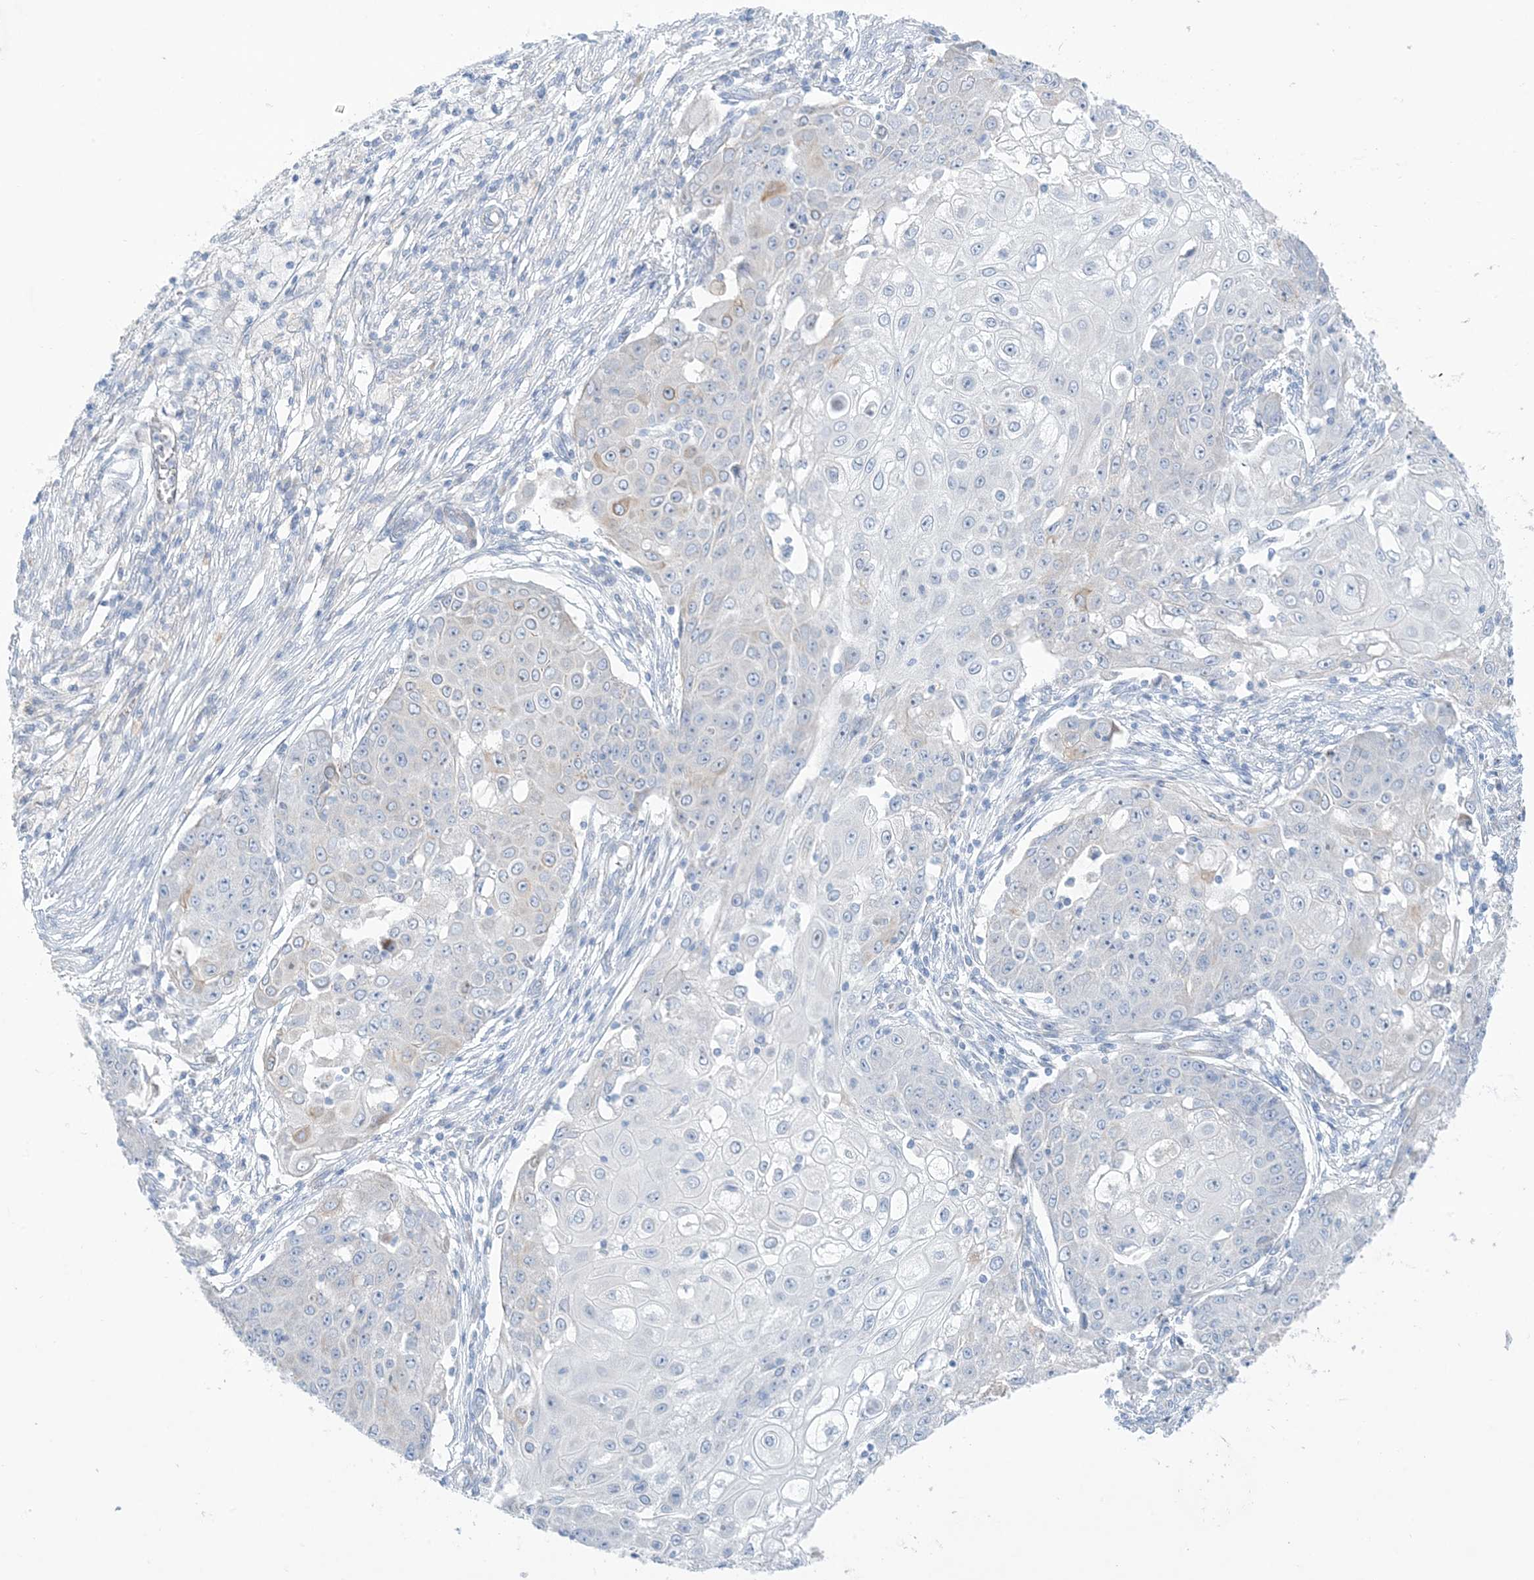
{"staining": {"intensity": "negative", "quantity": "none", "location": "none"}, "tissue": "ovarian cancer", "cell_type": "Tumor cells", "image_type": "cancer", "snomed": [{"axis": "morphology", "description": "Carcinoma, endometroid"}, {"axis": "topography", "description": "Ovary"}], "caption": "The image exhibits no staining of tumor cells in ovarian cancer (endometroid carcinoma).", "gene": "ATP11C", "patient": {"sex": "female", "age": 42}}